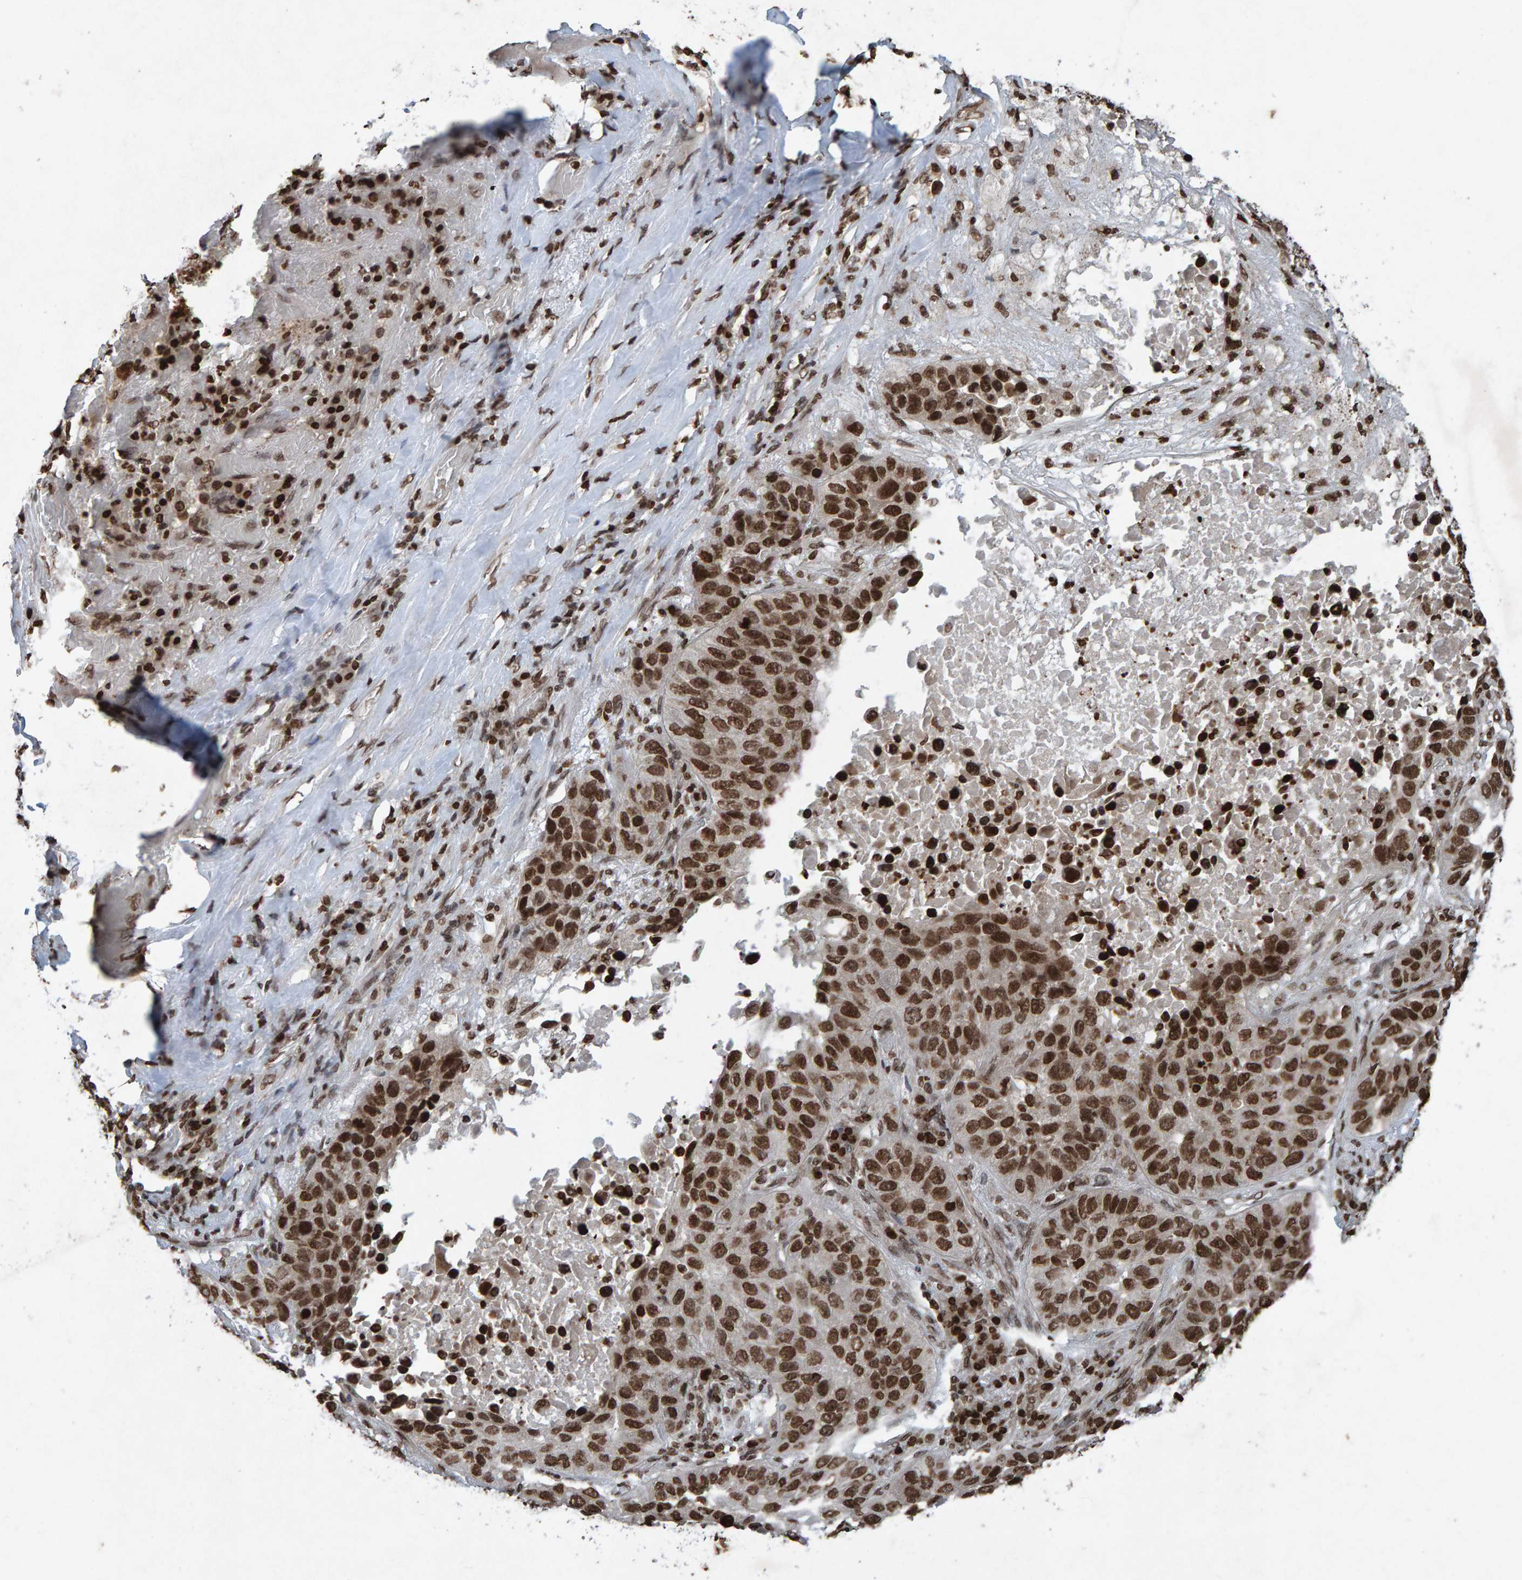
{"staining": {"intensity": "strong", "quantity": ">75%", "location": "nuclear"}, "tissue": "lung cancer", "cell_type": "Tumor cells", "image_type": "cancer", "snomed": [{"axis": "morphology", "description": "Squamous cell carcinoma, NOS"}, {"axis": "topography", "description": "Lung"}], "caption": "High-magnification brightfield microscopy of lung cancer stained with DAB (3,3'-diaminobenzidine) (brown) and counterstained with hematoxylin (blue). tumor cells exhibit strong nuclear expression is appreciated in approximately>75% of cells.", "gene": "H2AZ1", "patient": {"sex": "male", "age": 57}}